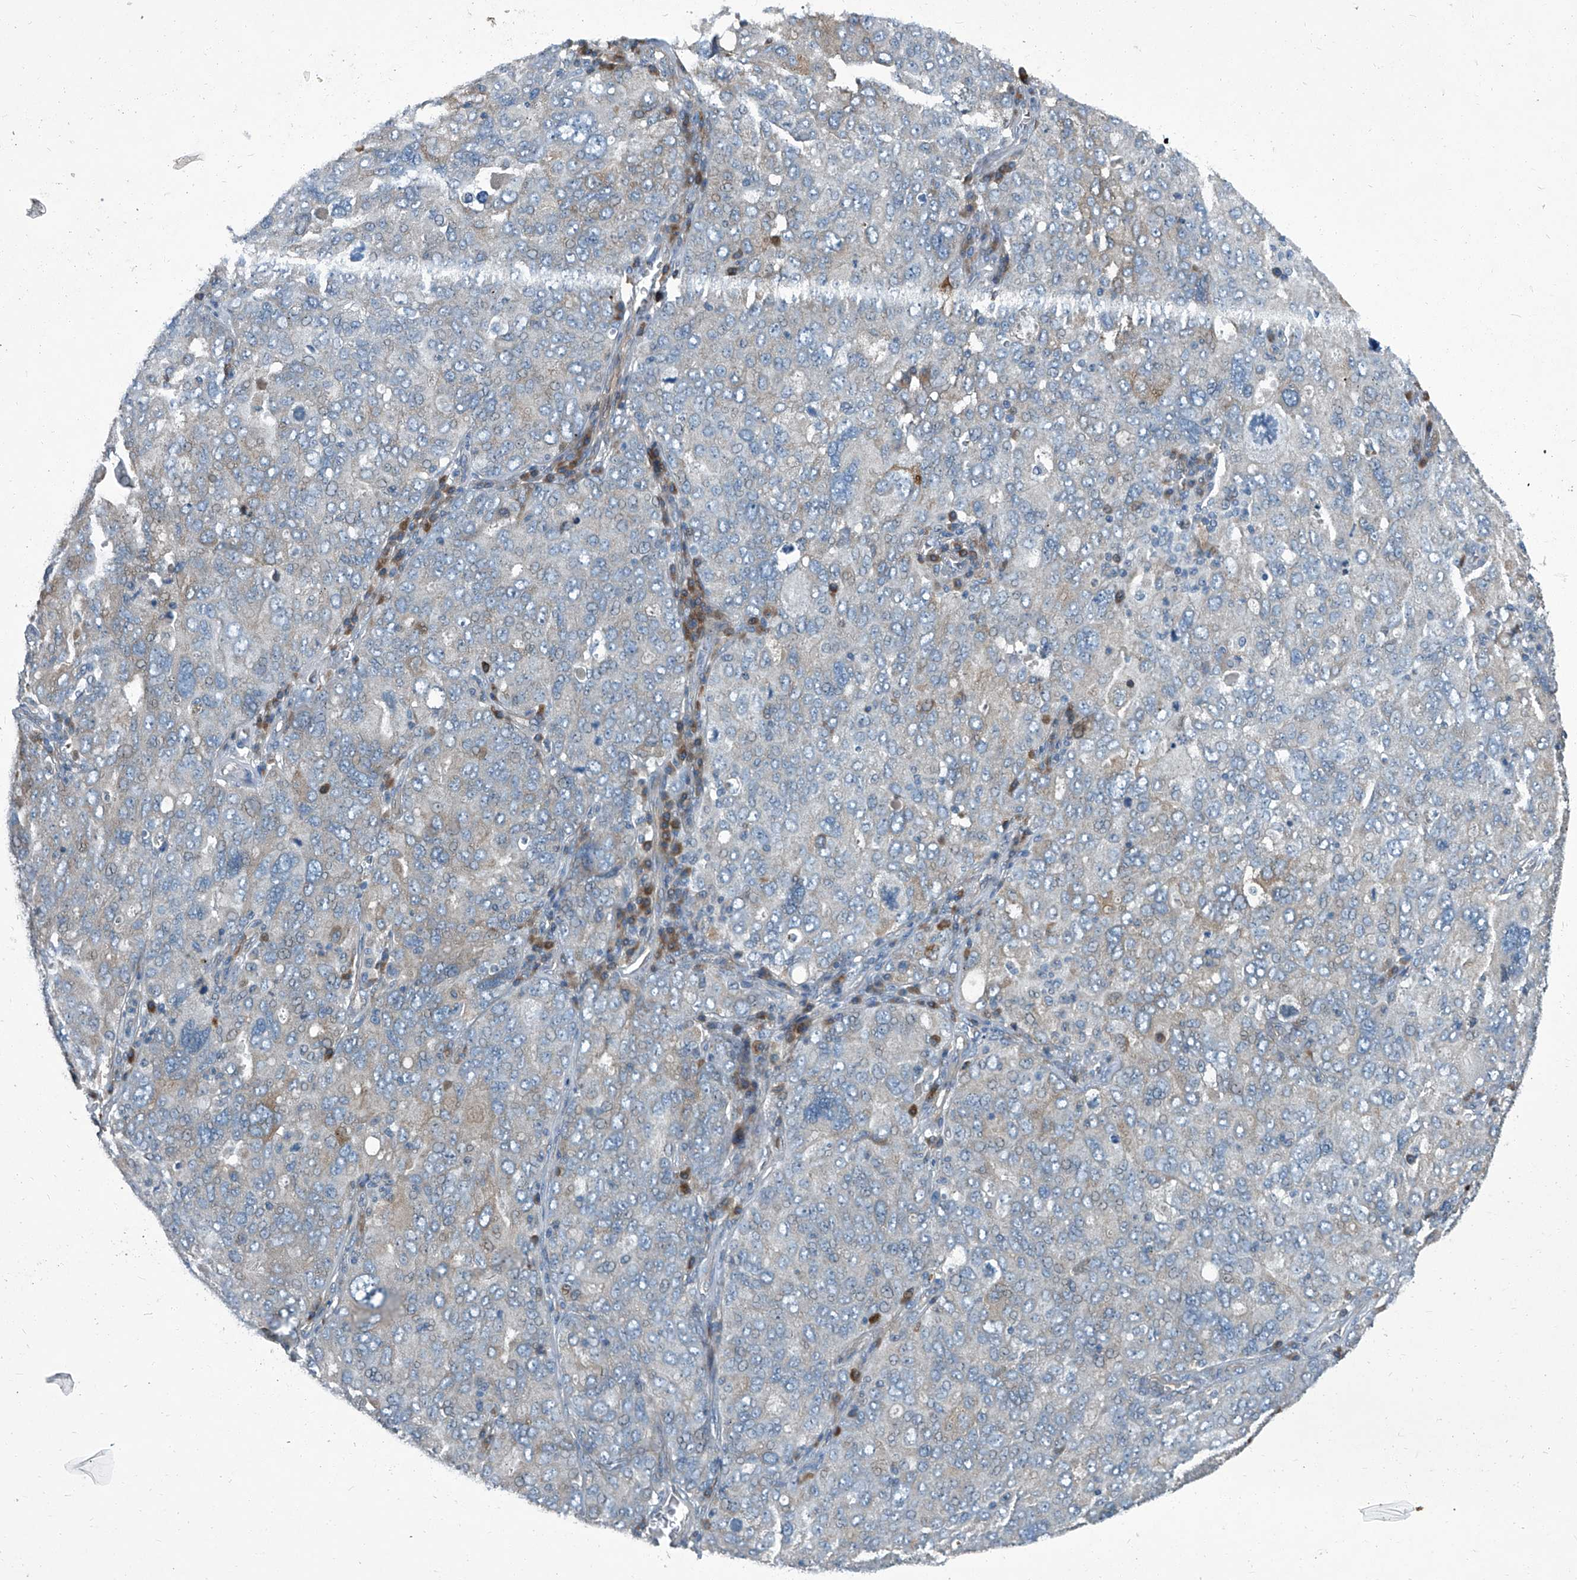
{"staining": {"intensity": "weak", "quantity": "<25%", "location": "cytoplasmic/membranous"}, "tissue": "ovarian cancer", "cell_type": "Tumor cells", "image_type": "cancer", "snomed": [{"axis": "morphology", "description": "Carcinoma, endometroid"}, {"axis": "topography", "description": "Ovary"}], "caption": "This image is of ovarian cancer stained with IHC to label a protein in brown with the nuclei are counter-stained blue. There is no positivity in tumor cells.", "gene": "SLC26A11", "patient": {"sex": "female", "age": 62}}